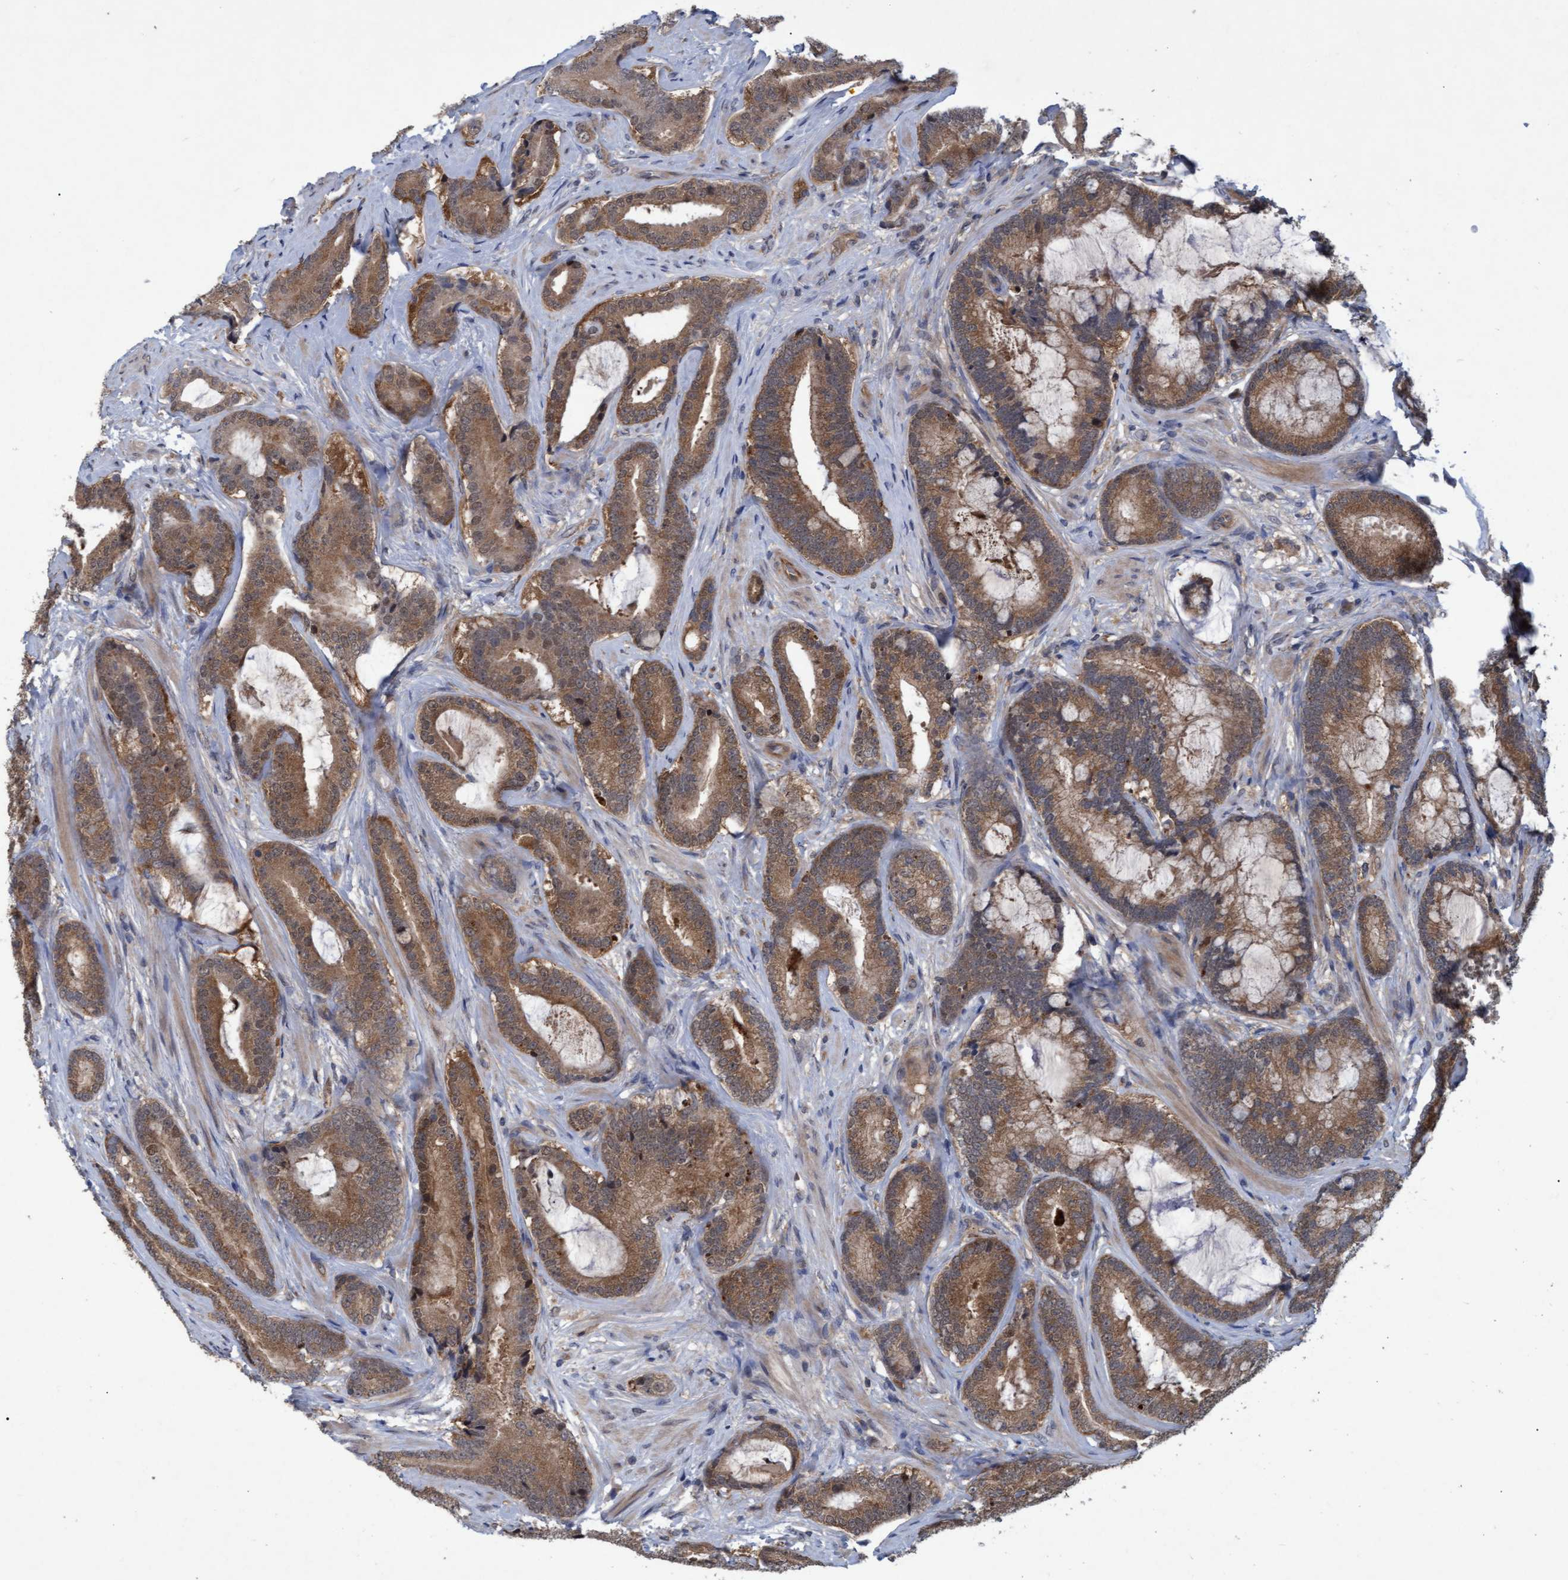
{"staining": {"intensity": "moderate", "quantity": ">75%", "location": "cytoplasmic/membranous,nuclear"}, "tissue": "prostate cancer", "cell_type": "Tumor cells", "image_type": "cancer", "snomed": [{"axis": "morphology", "description": "Adenocarcinoma, High grade"}, {"axis": "topography", "description": "Prostate"}], "caption": "DAB (3,3'-diaminobenzidine) immunohistochemical staining of human adenocarcinoma (high-grade) (prostate) exhibits moderate cytoplasmic/membranous and nuclear protein expression in about >75% of tumor cells. (IHC, brightfield microscopy, high magnification).", "gene": "PSMB6", "patient": {"sex": "male", "age": 55}}